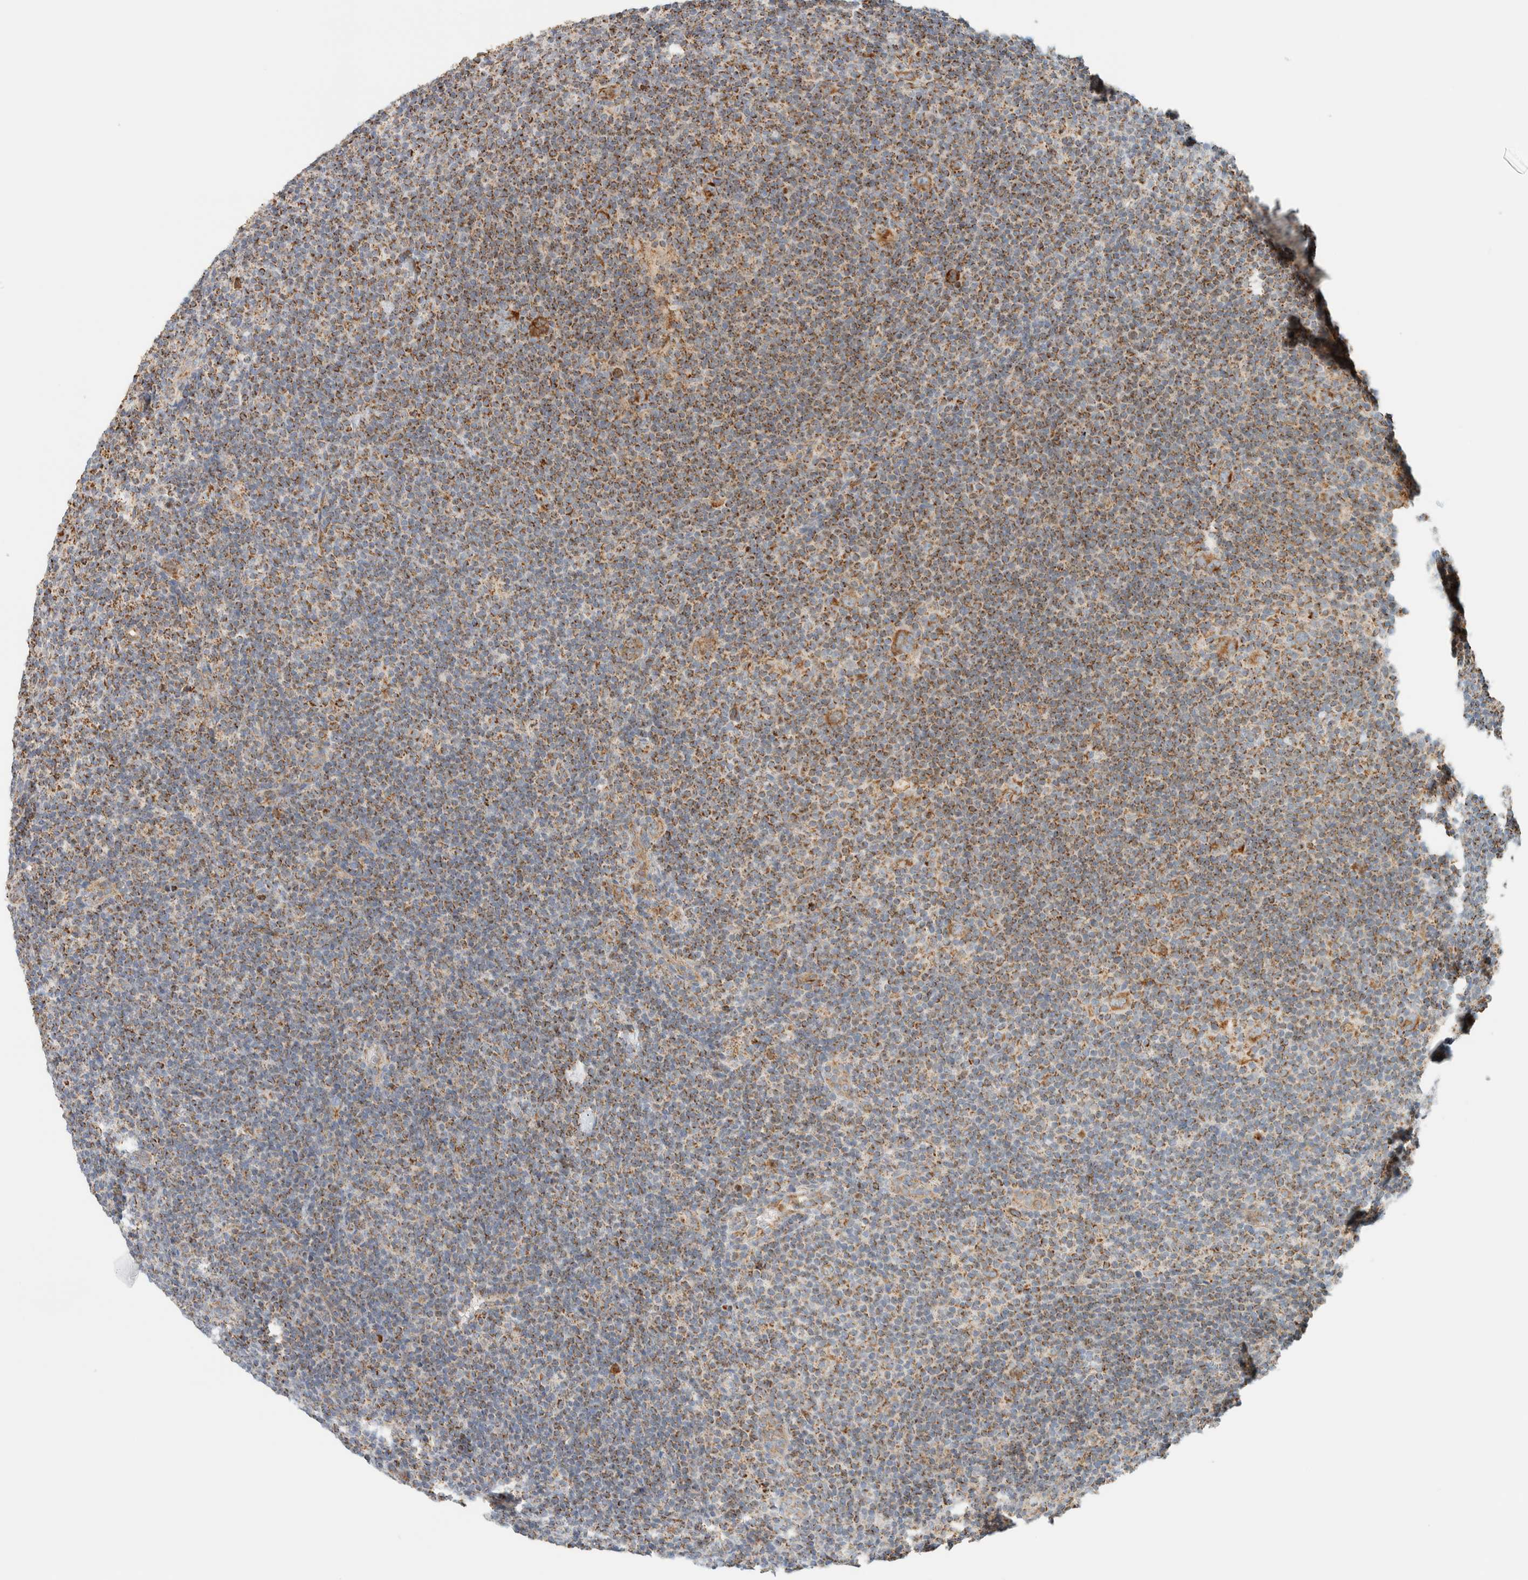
{"staining": {"intensity": "moderate", "quantity": ">75%", "location": "cytoplasmic/membranous"}, "tissue": "lymphoma", "cell_type": "Tumor cells", "image_type": "cancer", "snomed": [{"axis": "morphology", "description": "Hodgkin's disease, NOS"}, {"axis": "topography", "description": "Lymph node"}], "caption": "The micrograph demonstrates staining of Hodgkin's disease, revealing moderate cytoplasmic/membranous protein positivity (brown color) within tumor cells.", "gene": "KIFAP3", "patient": {"sex": "female", "age": 57}}